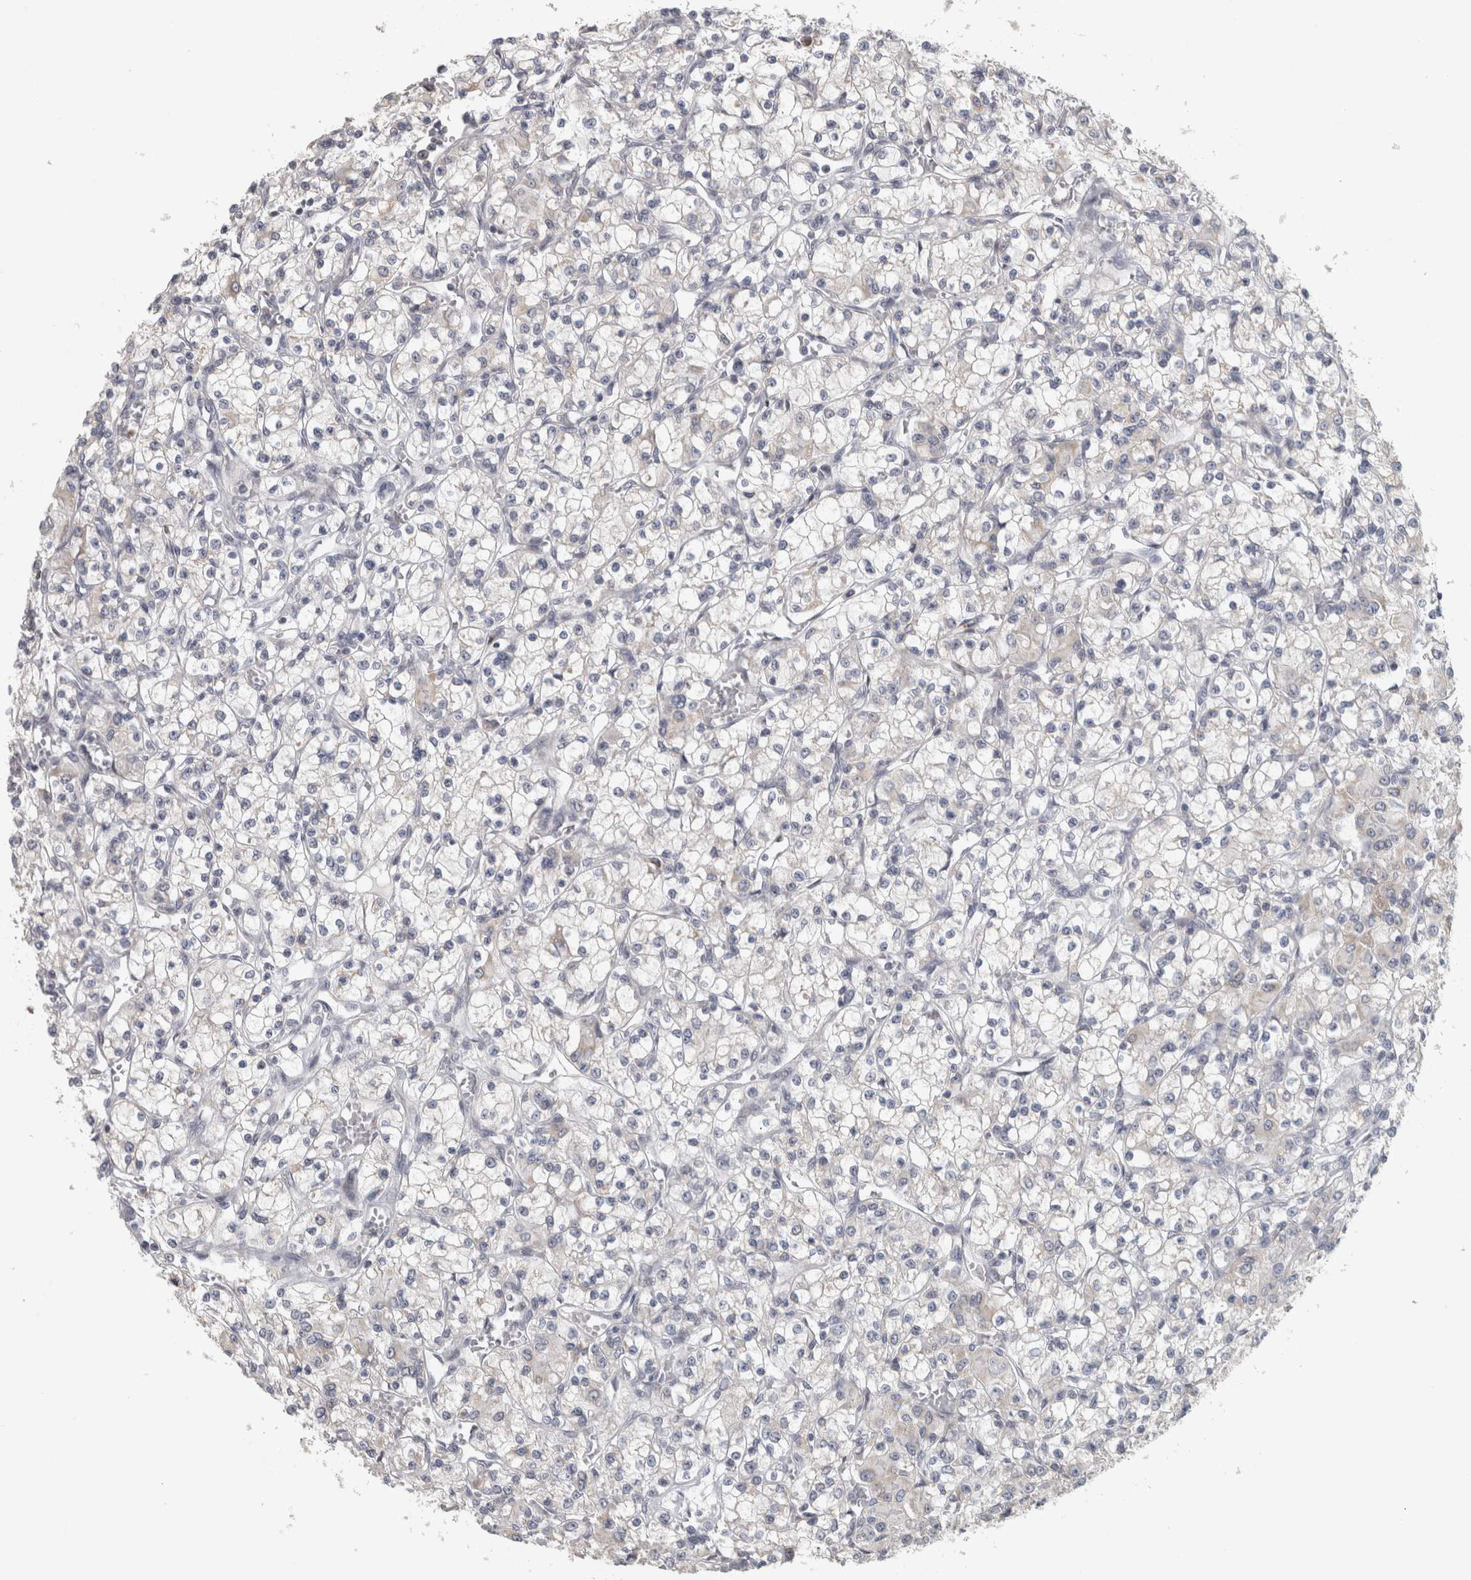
{"staining": {"intensity": "negative", "quantity": "none", "location": "none"}, "tissue": "renal cancer", "cell_type": "Tumor cells", "image_type": "cancer", "snomed": [{"axis": "morphology", "description": "Adenocarcinoma, NOS"}, {"axis": "topography", "description": "Kidney"}], "caption": "This is an immunohistochemistry (IHC) histopathology image of renal cancer (adenocarcinoma). There is no expression in tumor cells.", "gene": "PTPRN2", "patient": {"sex": "female", "age": 59}}